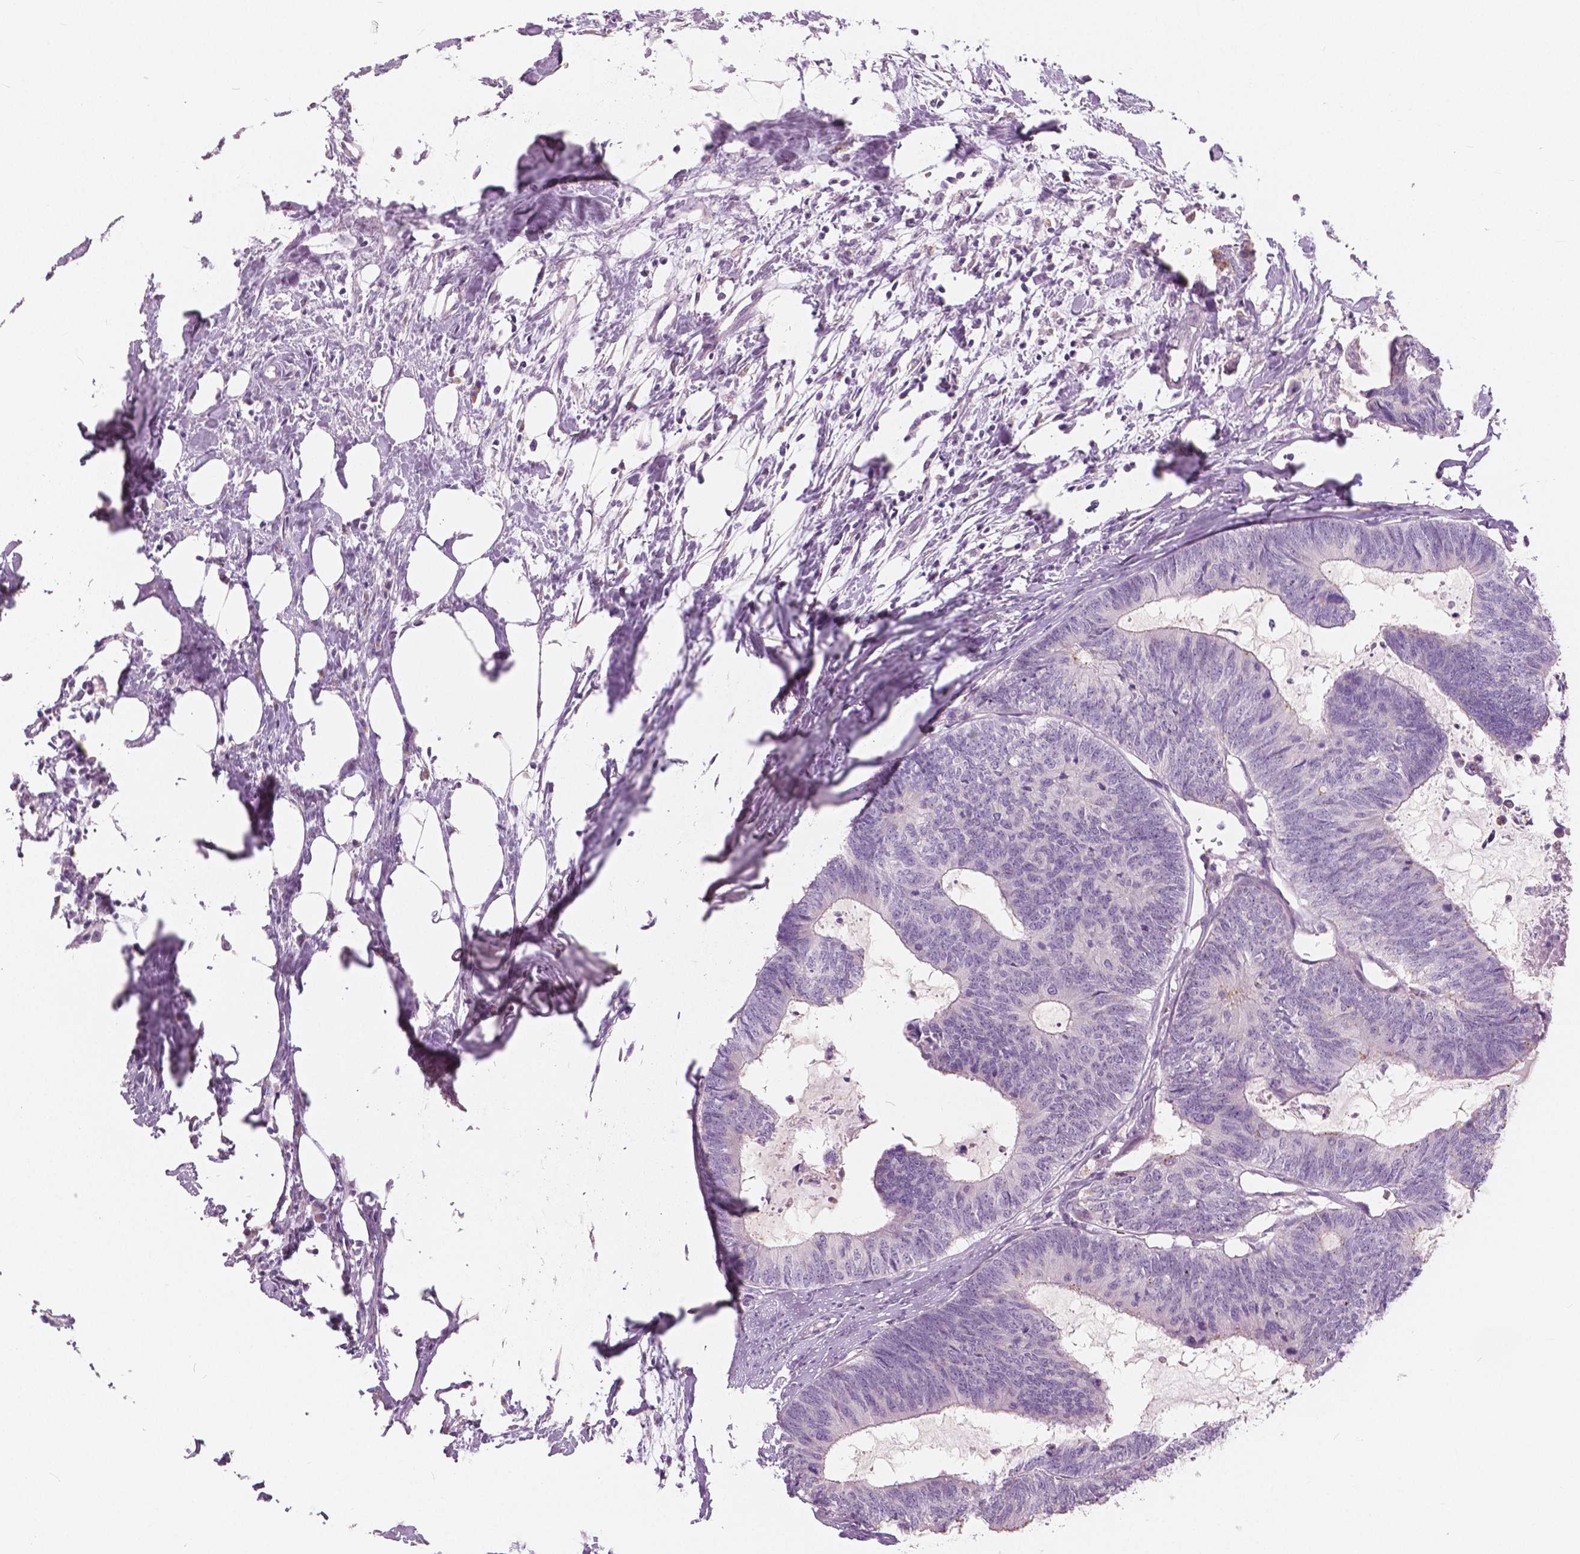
{"staining": {"intensity": "negative", "quantity": "none", "location": "none"}, "tissue": "colorectal cancer", "cell_type": "Tumor cells", "image_type": "cancer", "snomed": [{"axis": "morphology", "description": "Adenocarcinoma, NOS"}, {"axis": "topography", "description": "Colon"}, {"axis": "topography", "description": "Rectum"}], "caption": "High power microscopy micrograph of an IHC micrograph of colorectal cancer, revealing no significant expression in tumor cells.", "gene": "A4GNT", "patient": {"sex": "male", "age": 57}}